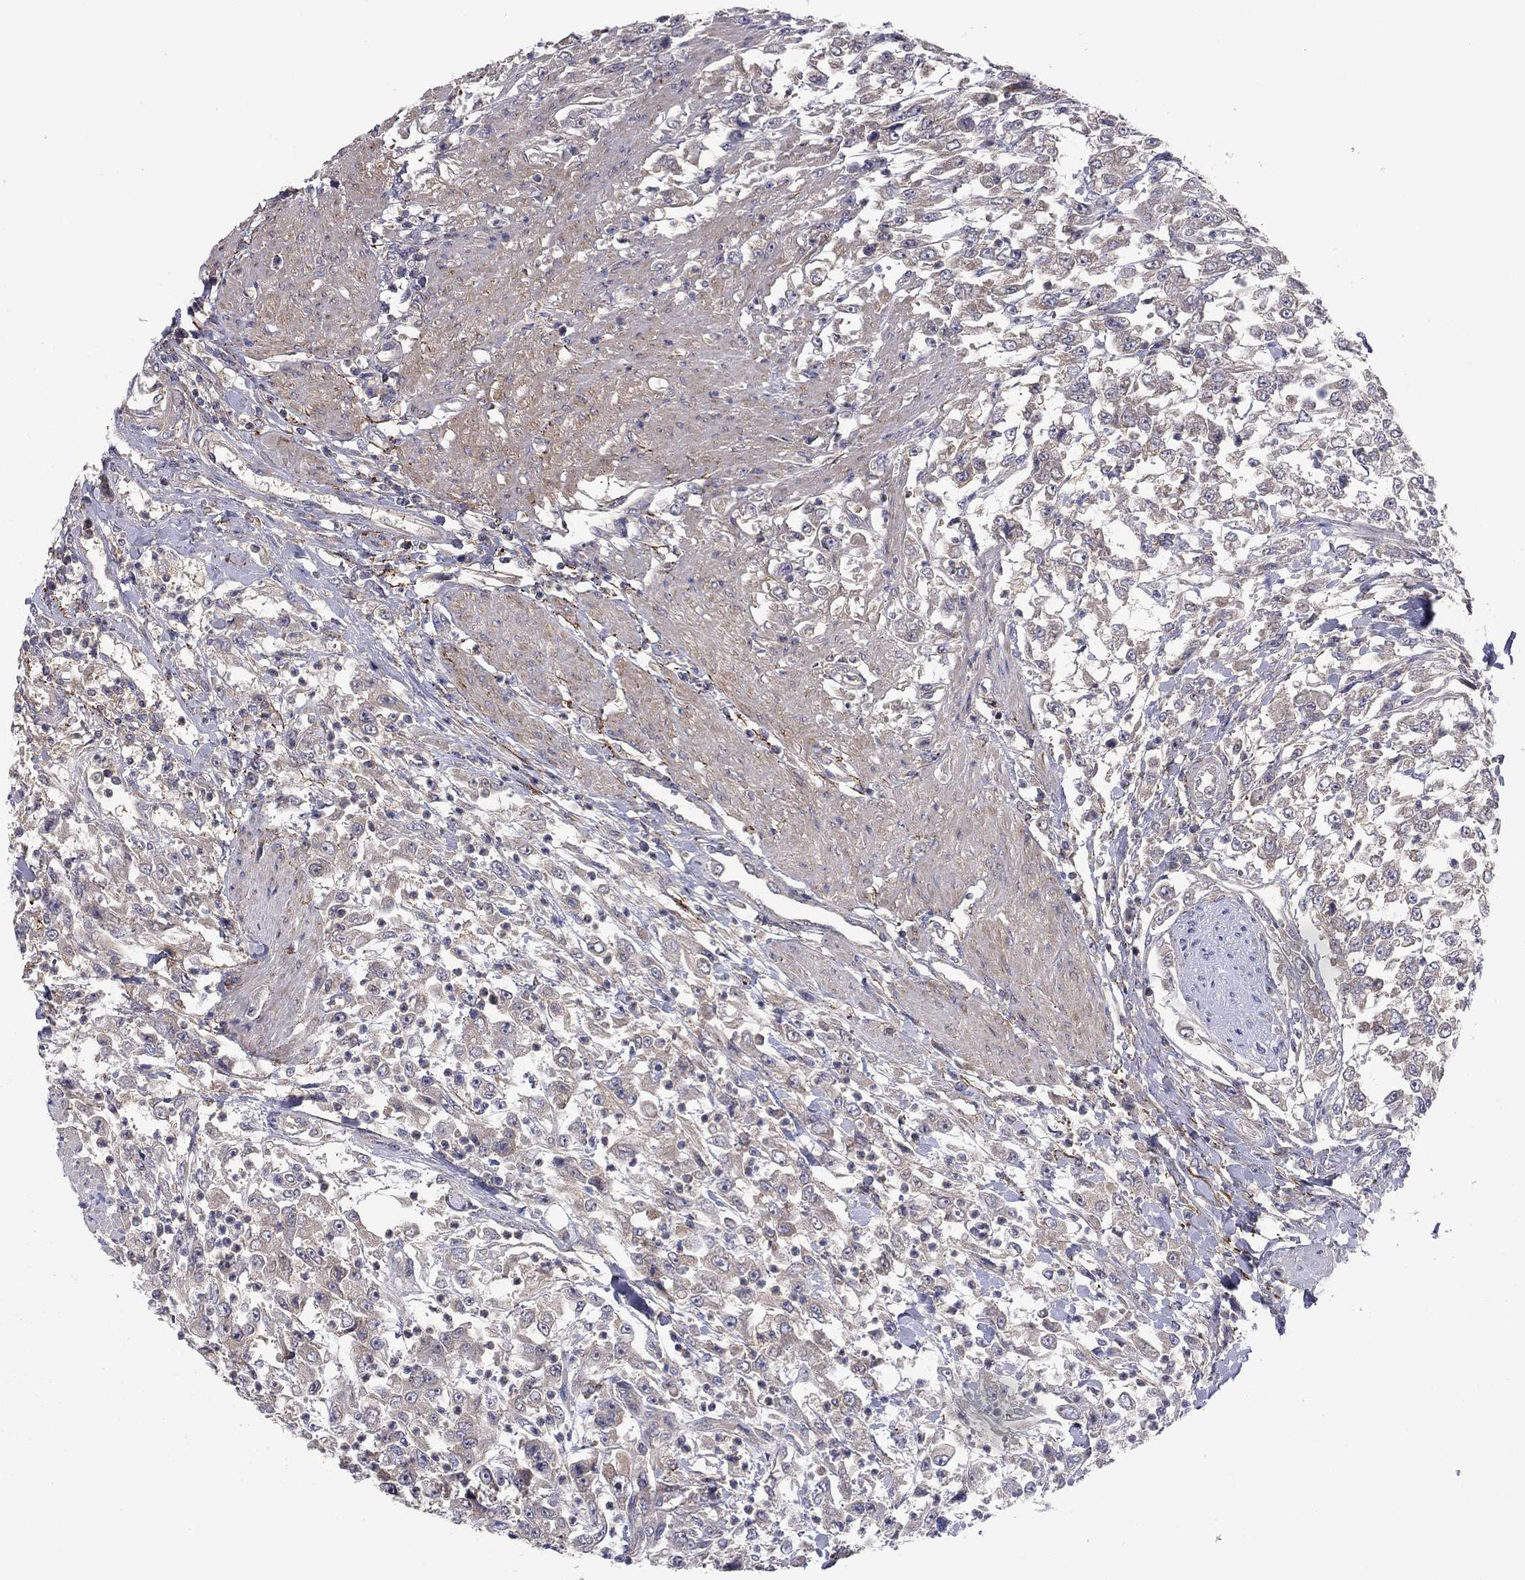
{"staining": {"intensity": "negative", "quantity": "none", "location": "none"}, "tissue": "urothelial cancer", "cell_type": "Tumor cells", "image_type": "cancer", "snomed": [{"axis": "morphology", "description": "Urothelial carcinoma, High grade"}, {"axis": "topography", "description": "Urinary bladder"}], "caption": "IHC image of human urothelial cancer stained for a protein (brown), which displays no expression in tumor cells.", "gene": "RNF123", "patient": {"sex": "male", "age": 46}}